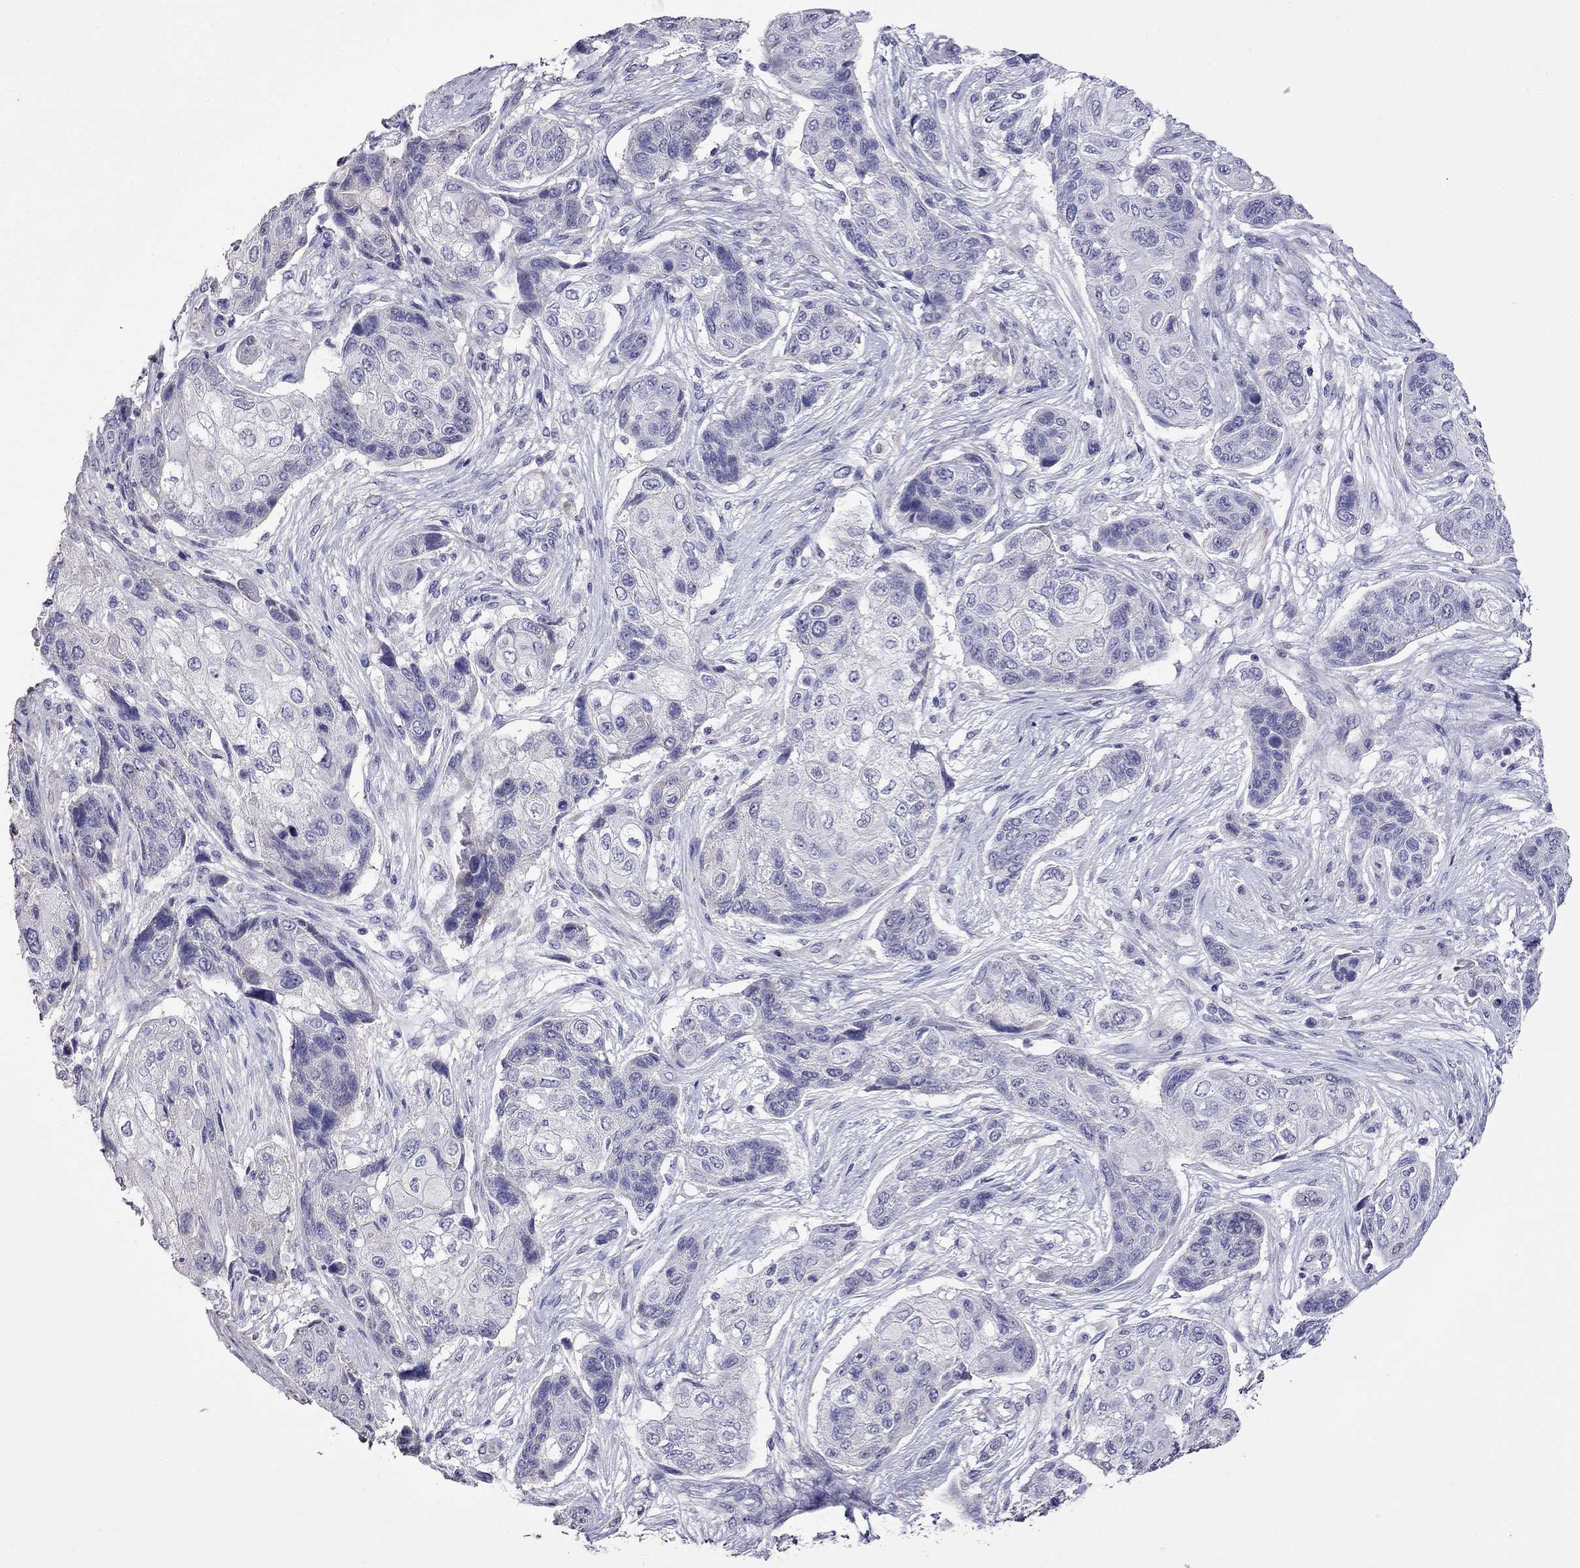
{"staining": {"intensity": "negative", "quantity": "none", "location": "none"}, "tissue": "lung cancer", "cell_type": "Tumor cells", "image_type": "cancer", "snomed": [{"axis": "morphology", "description": "Squamous cell carcinoma, NOS"}, {"axis": "topography", "description": "Lung"}], "caption": "An image of lung squamous cell carcinoma stained for a protein reveals no brown staining in tumor cells.", "gene": "AK5", "patient": {"sex": "male", "age": 69}}